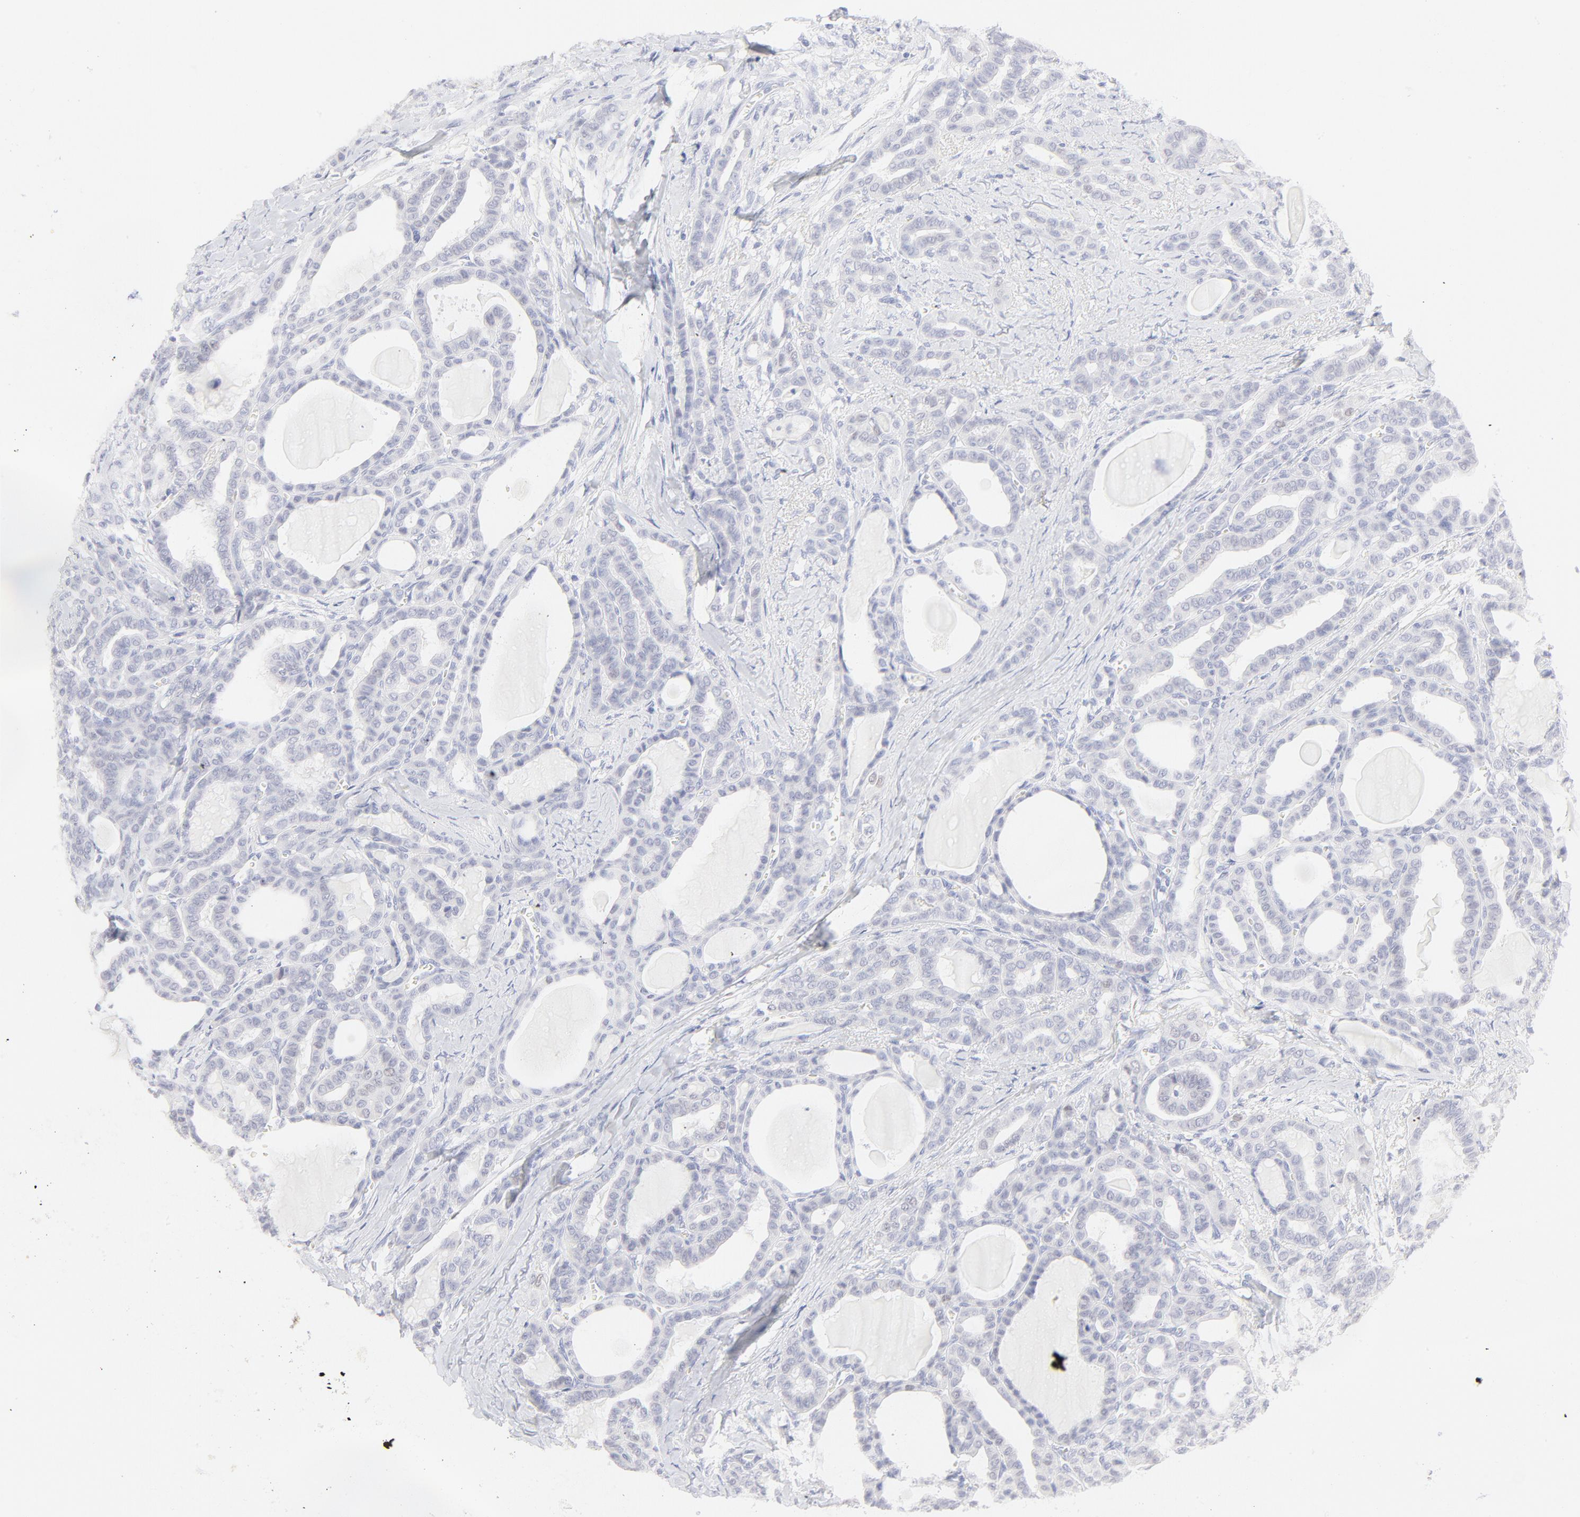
{"staining": {"intensity": "weak", "quantity": "<25%", "location": "nuclear"}, "tissue": "thyroid cancer", "cell_type": "Tumor cells", "image_type": "cancer", "snomed": [{"axis": "morphology", "description": "Carcinoma, NOS"}, {"axis": "topography", "description": "Thyroid gland"}], "caption": "Thyroid carcinoma was stained to show a protein in brown. There is no significant positivity in tumor cells.", "gene": "ELF3", "patient": {"sex": "female", "age": 91}}